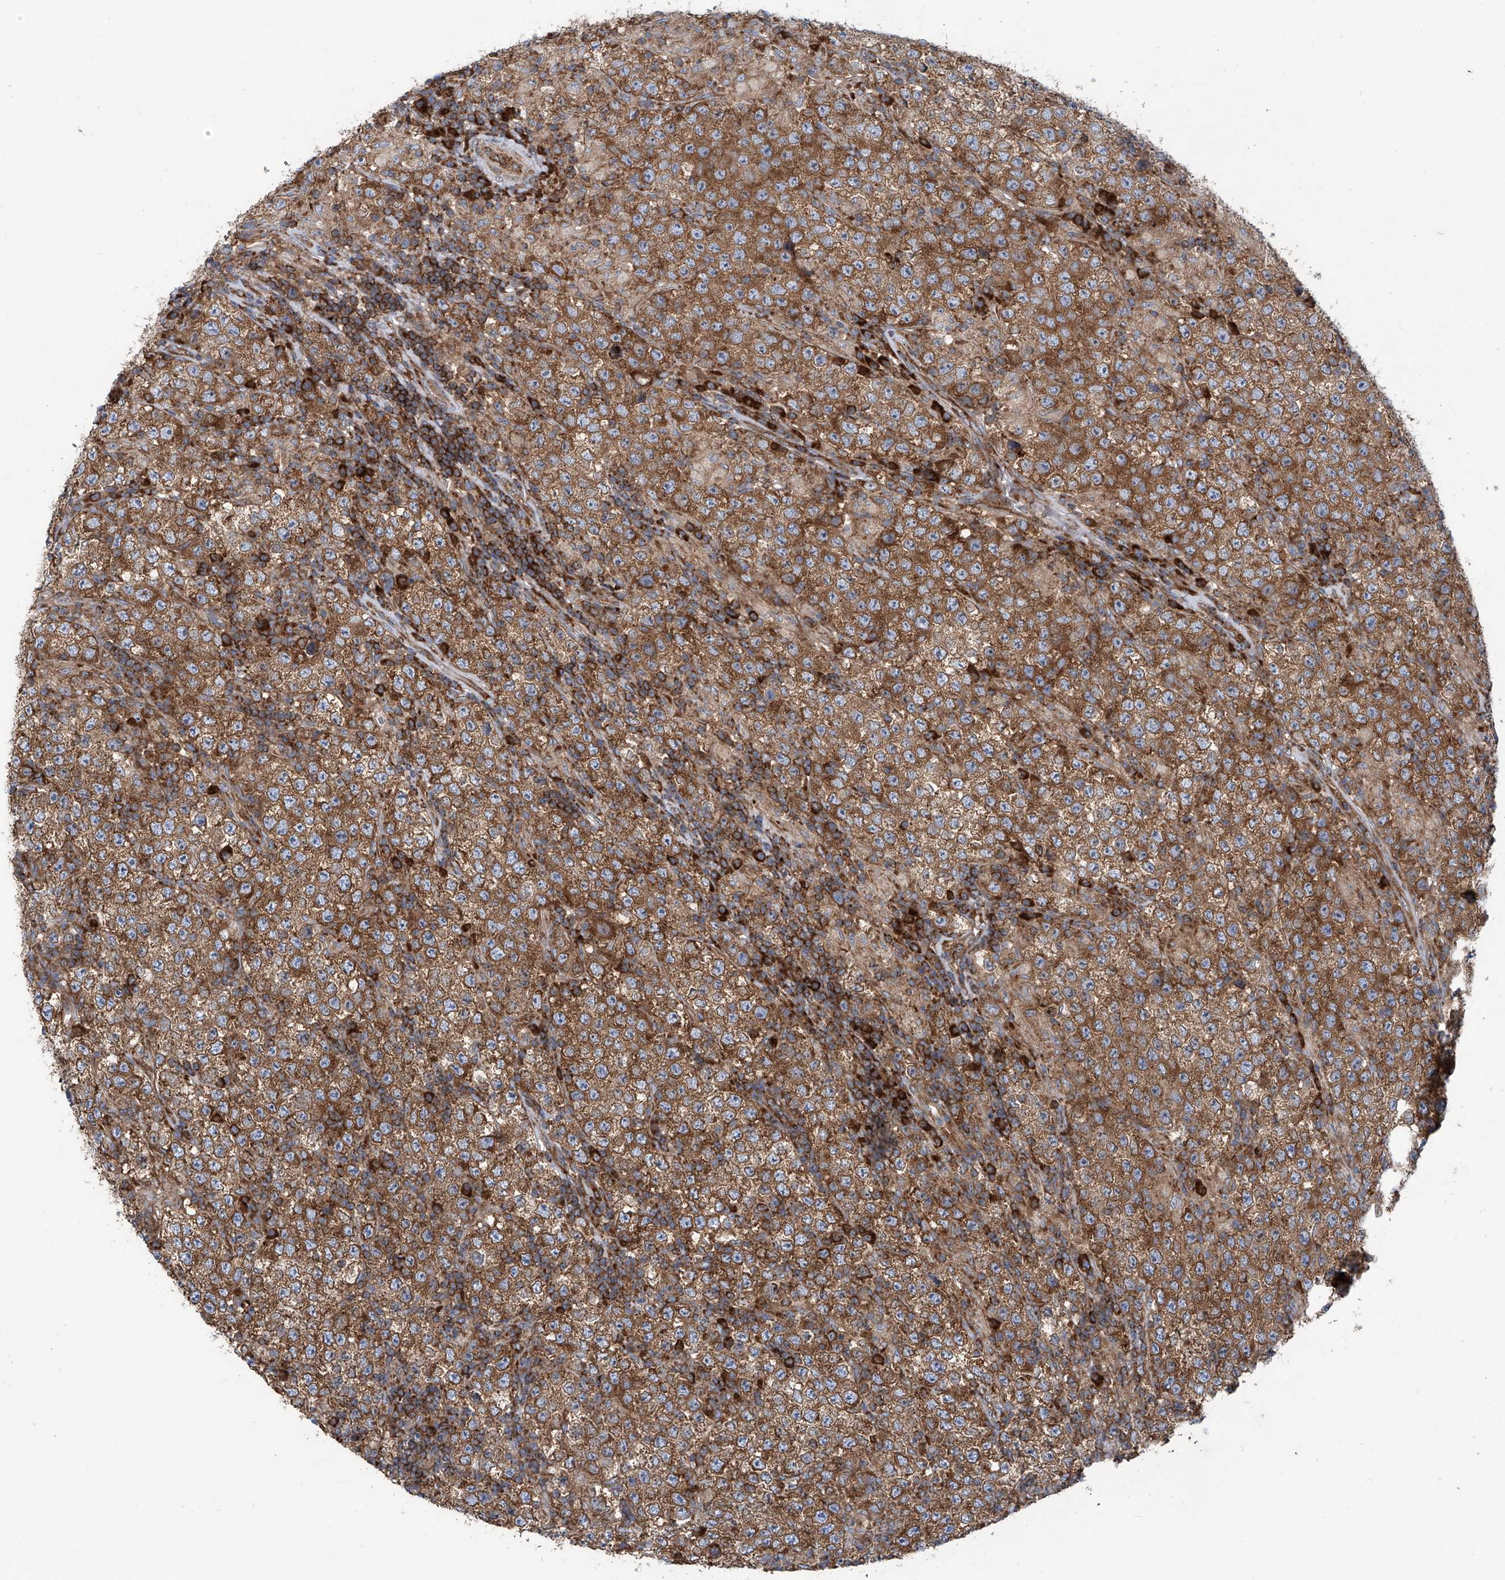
{"staining": {"intensity": "moderate", "quantity": ">75%", "location": "cytoplasmic/membranous"}, "tissue": "testis cancer", "cell_type": "Tumor cells", "image_type": "cancer", "snomed": [{"axis": "morphology", "description": "Normal tissue, NOS"}, {"axis": "morphology", "description": "Urothelial carcinoma, High grade"}, {"axis": "morphology", "description": "Seminoma, NOS"}, {"axis": "morphology", "description": "Carcinoma, Embryonal, NOS"}, {"axis": "topography", "description": "Urinary bladder"}, {"axis": "topography", "description": "Testis"}], "caption": "DAB (3,3'-diaminobenzidine) immunohistochemical staining of human seminoma (testis) reveals moderate cytoplasmic/membranous protein staining in about >75% of tumor cells. The staining was performed using DAB (3,3'-diaminobenzidine) to visualize the protein expression in brown, while the nuclei were stained in blue with hematoxylin (Magnification: 20x).", "gene": "SENP2", "patient": {"sex": "male", "age": 41}}